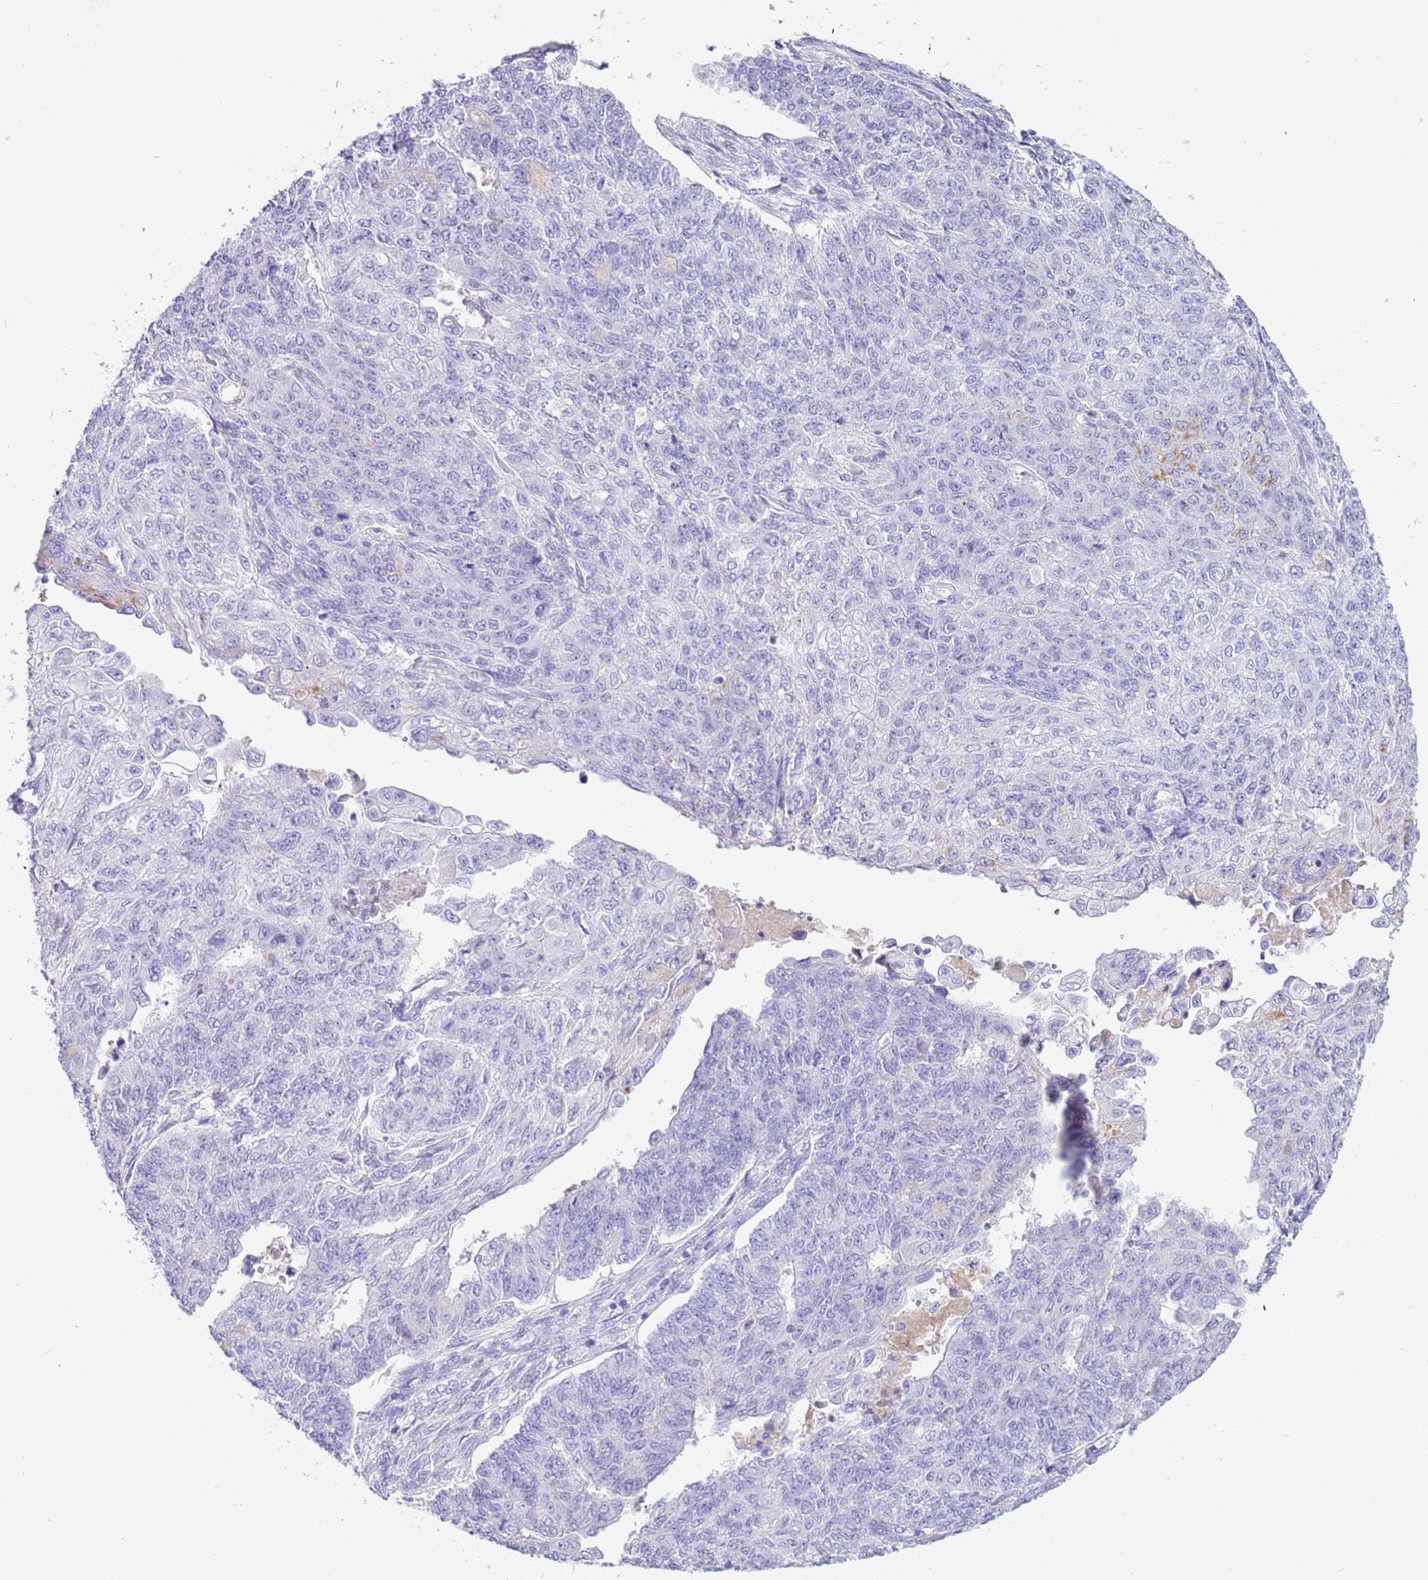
{"staining": {"intensity": "negative", "quantity": "none", "location": "none"}, "tissue": "endometrial cancer", "cell_type": "Tumor cells", "image_type": "cancer", "snomed": [{"axis": "morphology", "description": "Adenocarcinoma, NOS"}, {"axis": "topography", "description": "Endometrium"}], "caption": "IHC histopathology image of adenocarcinoma (endometrial) stained for a protein (brown), which demonstrates no positivity in tumor cells. Brightfield microscopy of immunohistochemistry stained with DAB (3,3'-diaminobenzidine) (brown) and hematoxylin (blue), captured at high magnification.", "gene": "IGKV3D-11", "patient": {"sex": "female", "age": 32}}